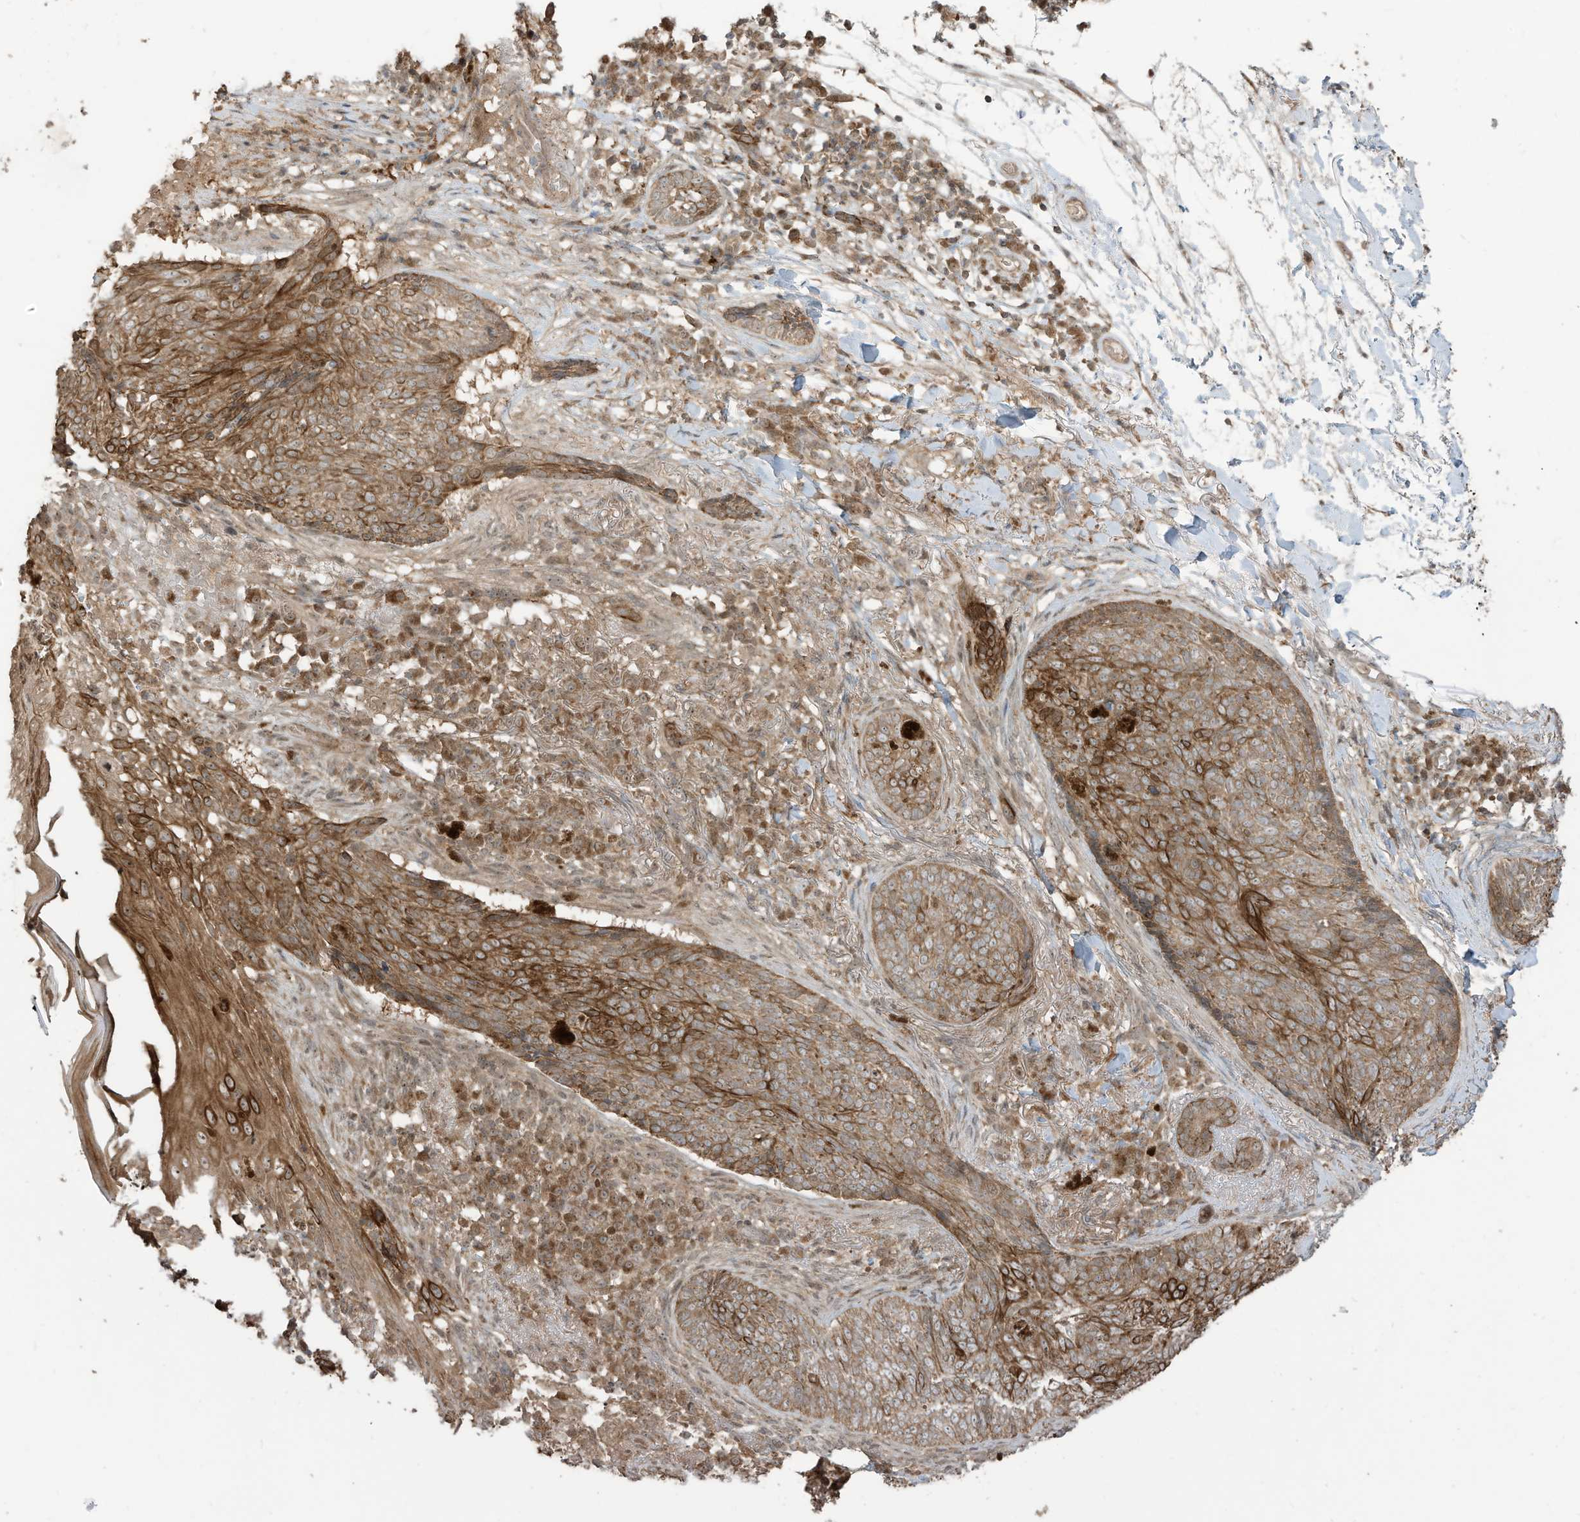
{"staining": {"intensity": "moderate", "quantity": ">75%", "location": "cytoplasmic/membranous"}, "tissue": "skin cancer", "cell_type": "Tumor cells", "image_type": "cancer", "snomed": [{"axis": "morphology", "description": "Basal cell carcinoma"}, {"axis": "topography", "description": "Skin"}], "caption": "Human skin basal cell carcinoma stained with a protein marker displays moderate staining in tumor cells.", "gene": "CARF", "patient": {"sex": "male", "age": 85}}